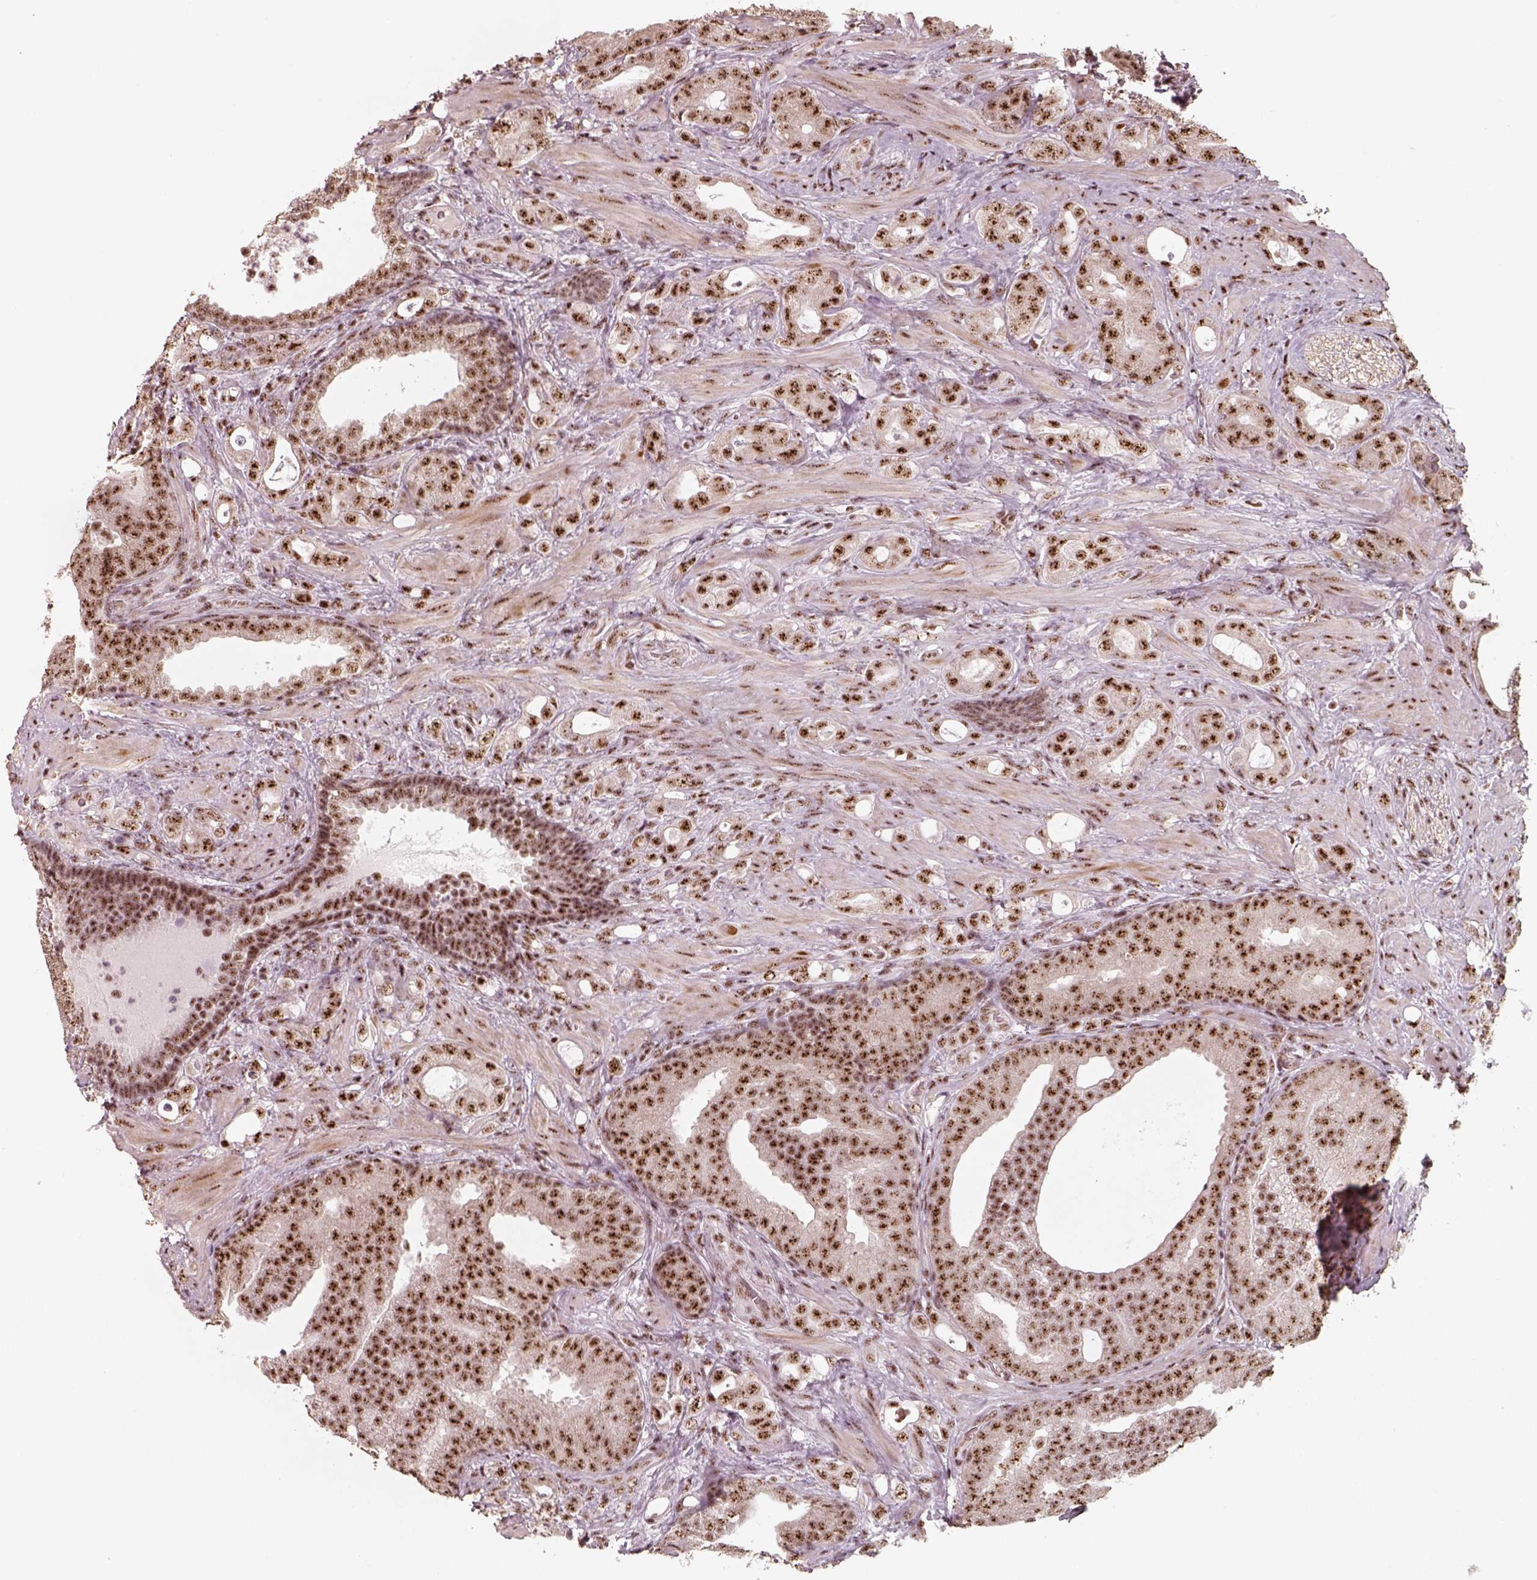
{"staining": {"intensity": "strong", "quantity": ">75%", "location": "nuclear"}, "tissue": "prostate cancer", "cell_type": "Tumor cells", "image_type": "cancer", "snomed": [{"axis": "morphology", "description": "Adenocarcinoma, NOS"}, {"axis": "topography", "description": "Prostate"}], "caption": "Immunohistochemistry micrograph of prostate adenocarcinoma stained for a protein (brown), which shows high levels of strong nuclear expression in about >75% of tumor cells.", "gene": "ATXN7L3", "patient": {"sex": "male", "age": 57}}